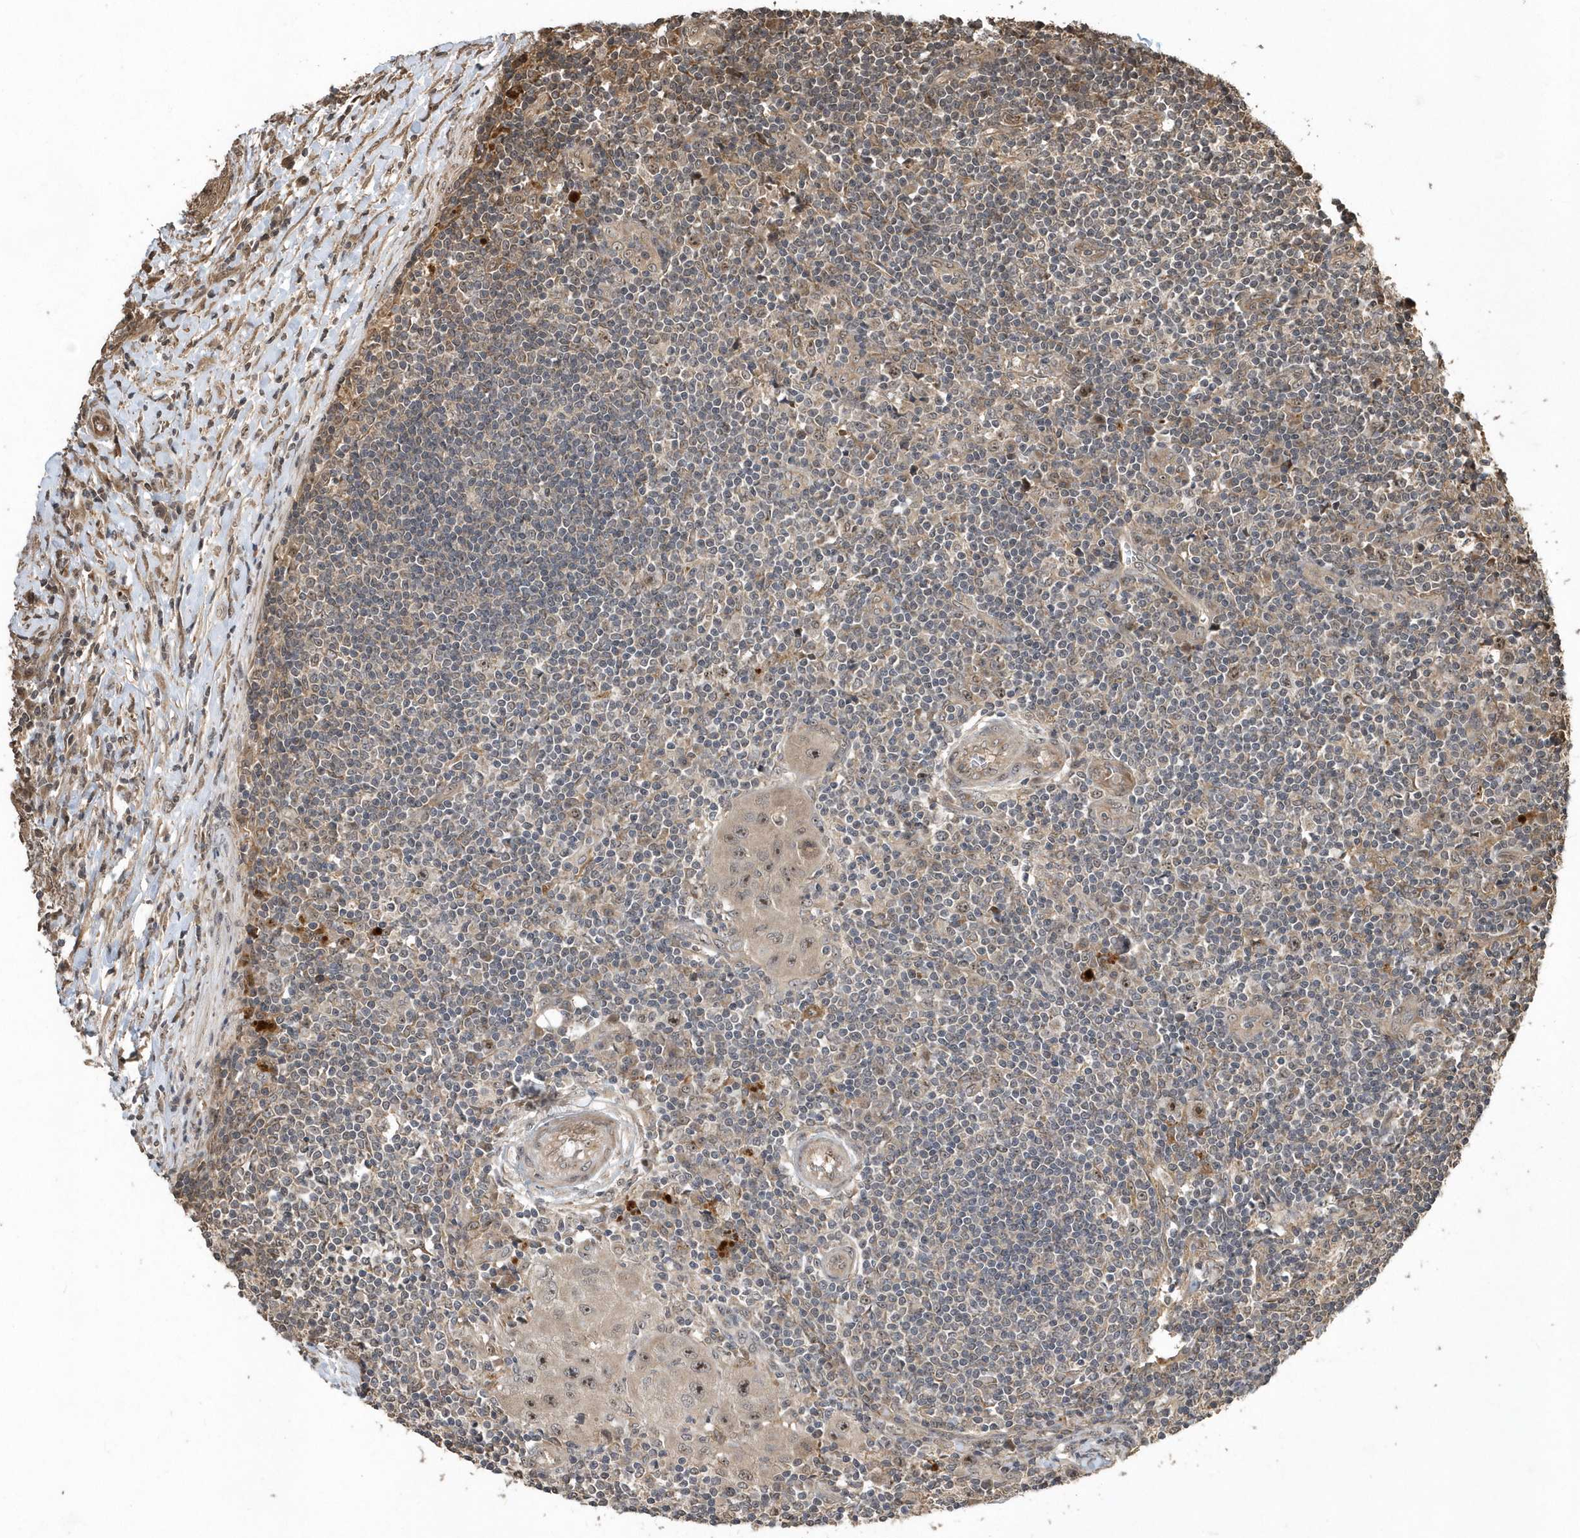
{"staining": {"intensity": "weak", "quantity": "25%-75%", "location": "cytoplasmic/membranous,nuclear"}, "tissue": "lymph node", "cell_type": "Germinal center cells", "image_type": "normal", "snomed": [{"axis": "morphology", "description": "Normal tissue, NOS"}, {"axis": "morphology", "description": "Squamous cell carcinoma, metastatic, NOS"}, {"axis": "topography", "description": "Lymph node"}], "caption": "Immunohistochemistry (IHC) of normal lymph node shows low levels of weak cytoplasmic/membranous,nuclear staining in approximately 25%-75% of germinal center cells. Using DAB (3,3'-diaminobenzidine) (brown) and hematoxylin (blue) stains, captured at high magnification using brightfield microscopy.", "gene": "WASHC5", "patient": {"sex": "male", "age": 73}}